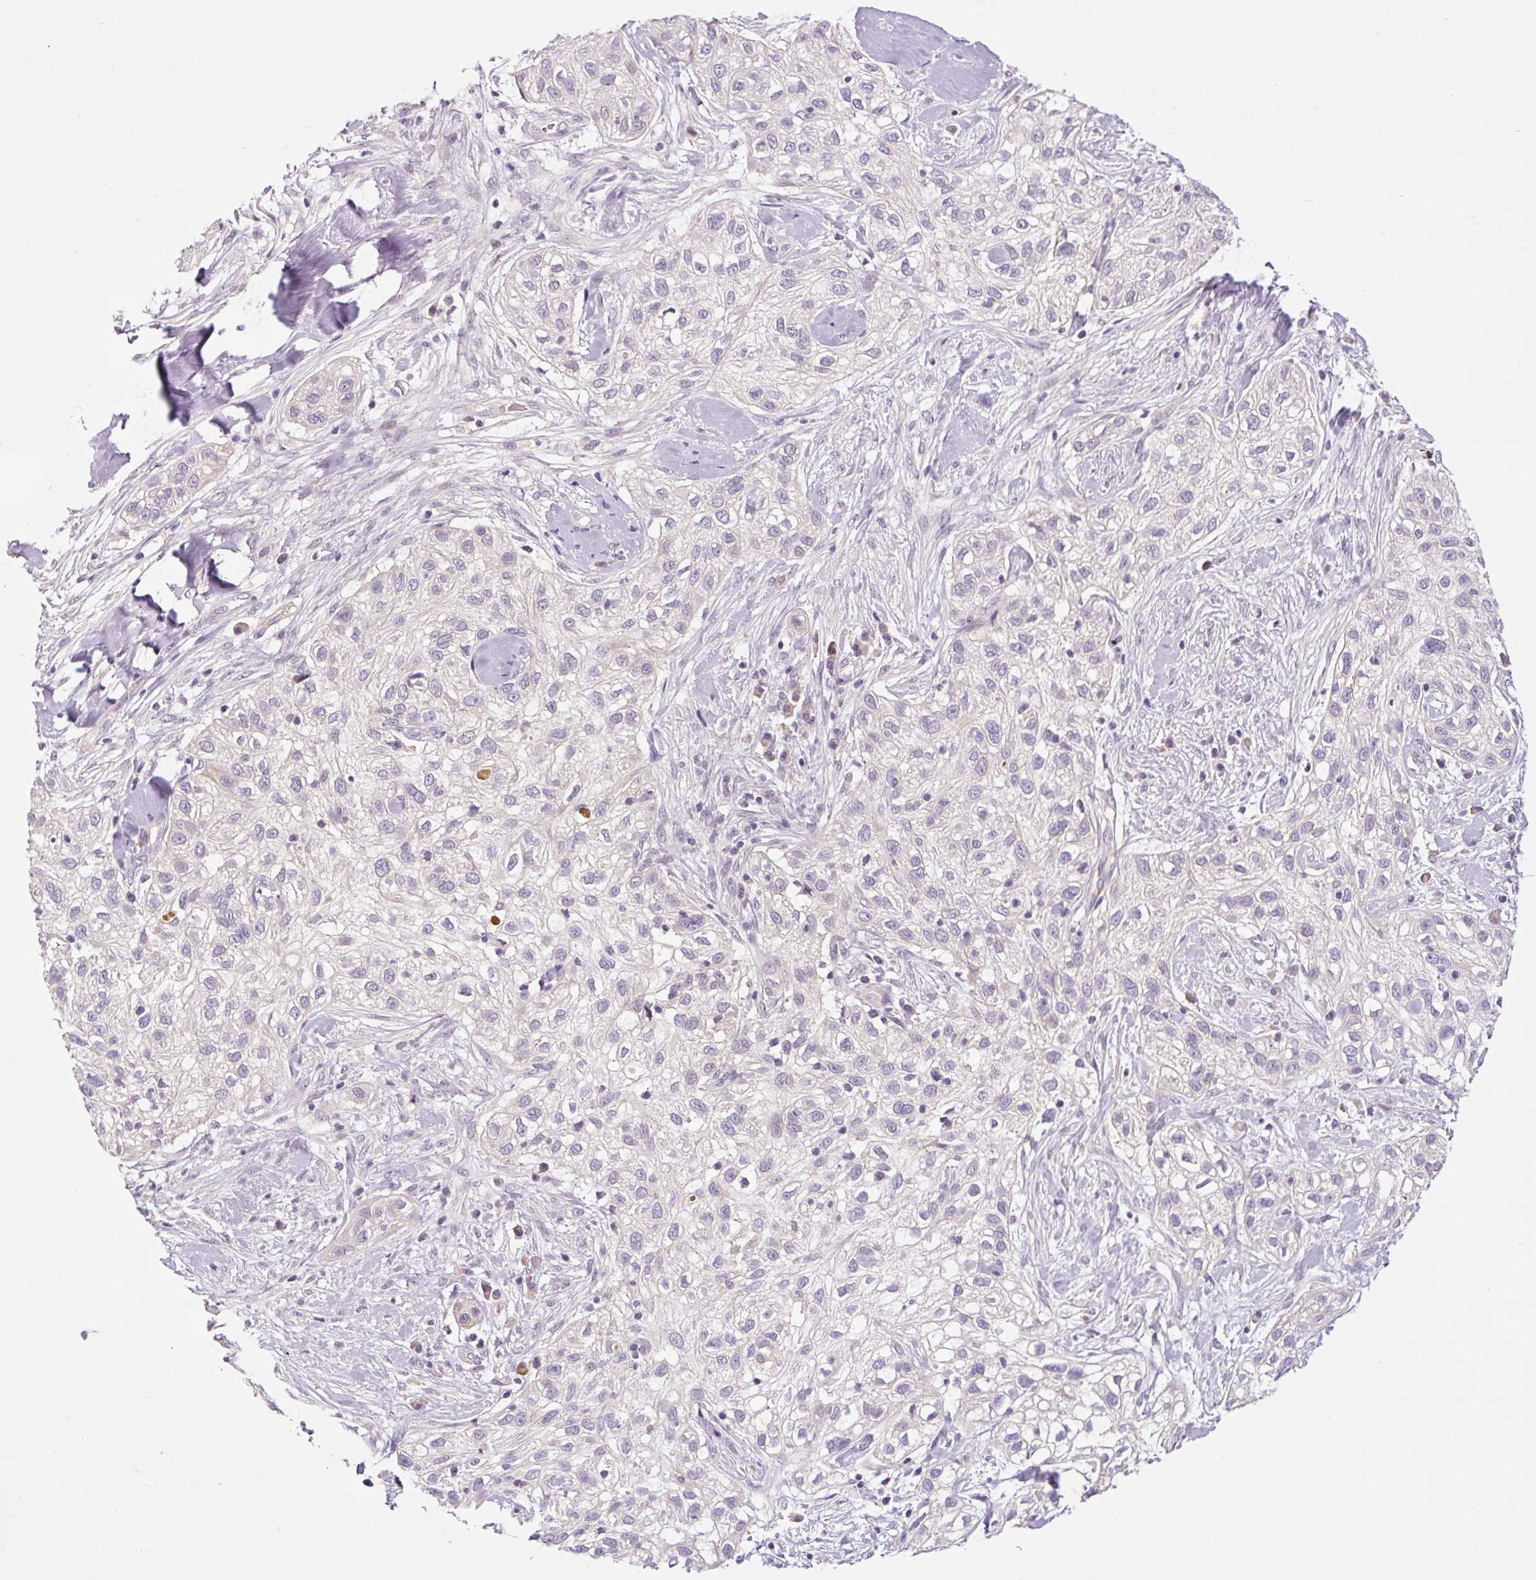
{"staining": {"intensity": "negative", "quantity": "none", "location": "none"}, "tissue": "skin cancer", "cell_type": "Tumor cells", "image_type": "cancer", "snomed": [{"axis": "morphology", "description": "Squamous cell carcinoma, NOS"}, {"axis": "topography", "description": "Skin"}], "caption": "Immunohistochemistry micrograph of neoplastic tissue: skin cancer stained with DAB reveals no significant protein expression in tumor cells.", "gene": "PRKAA2", "patient": {"sex": "male", "age": 82}}